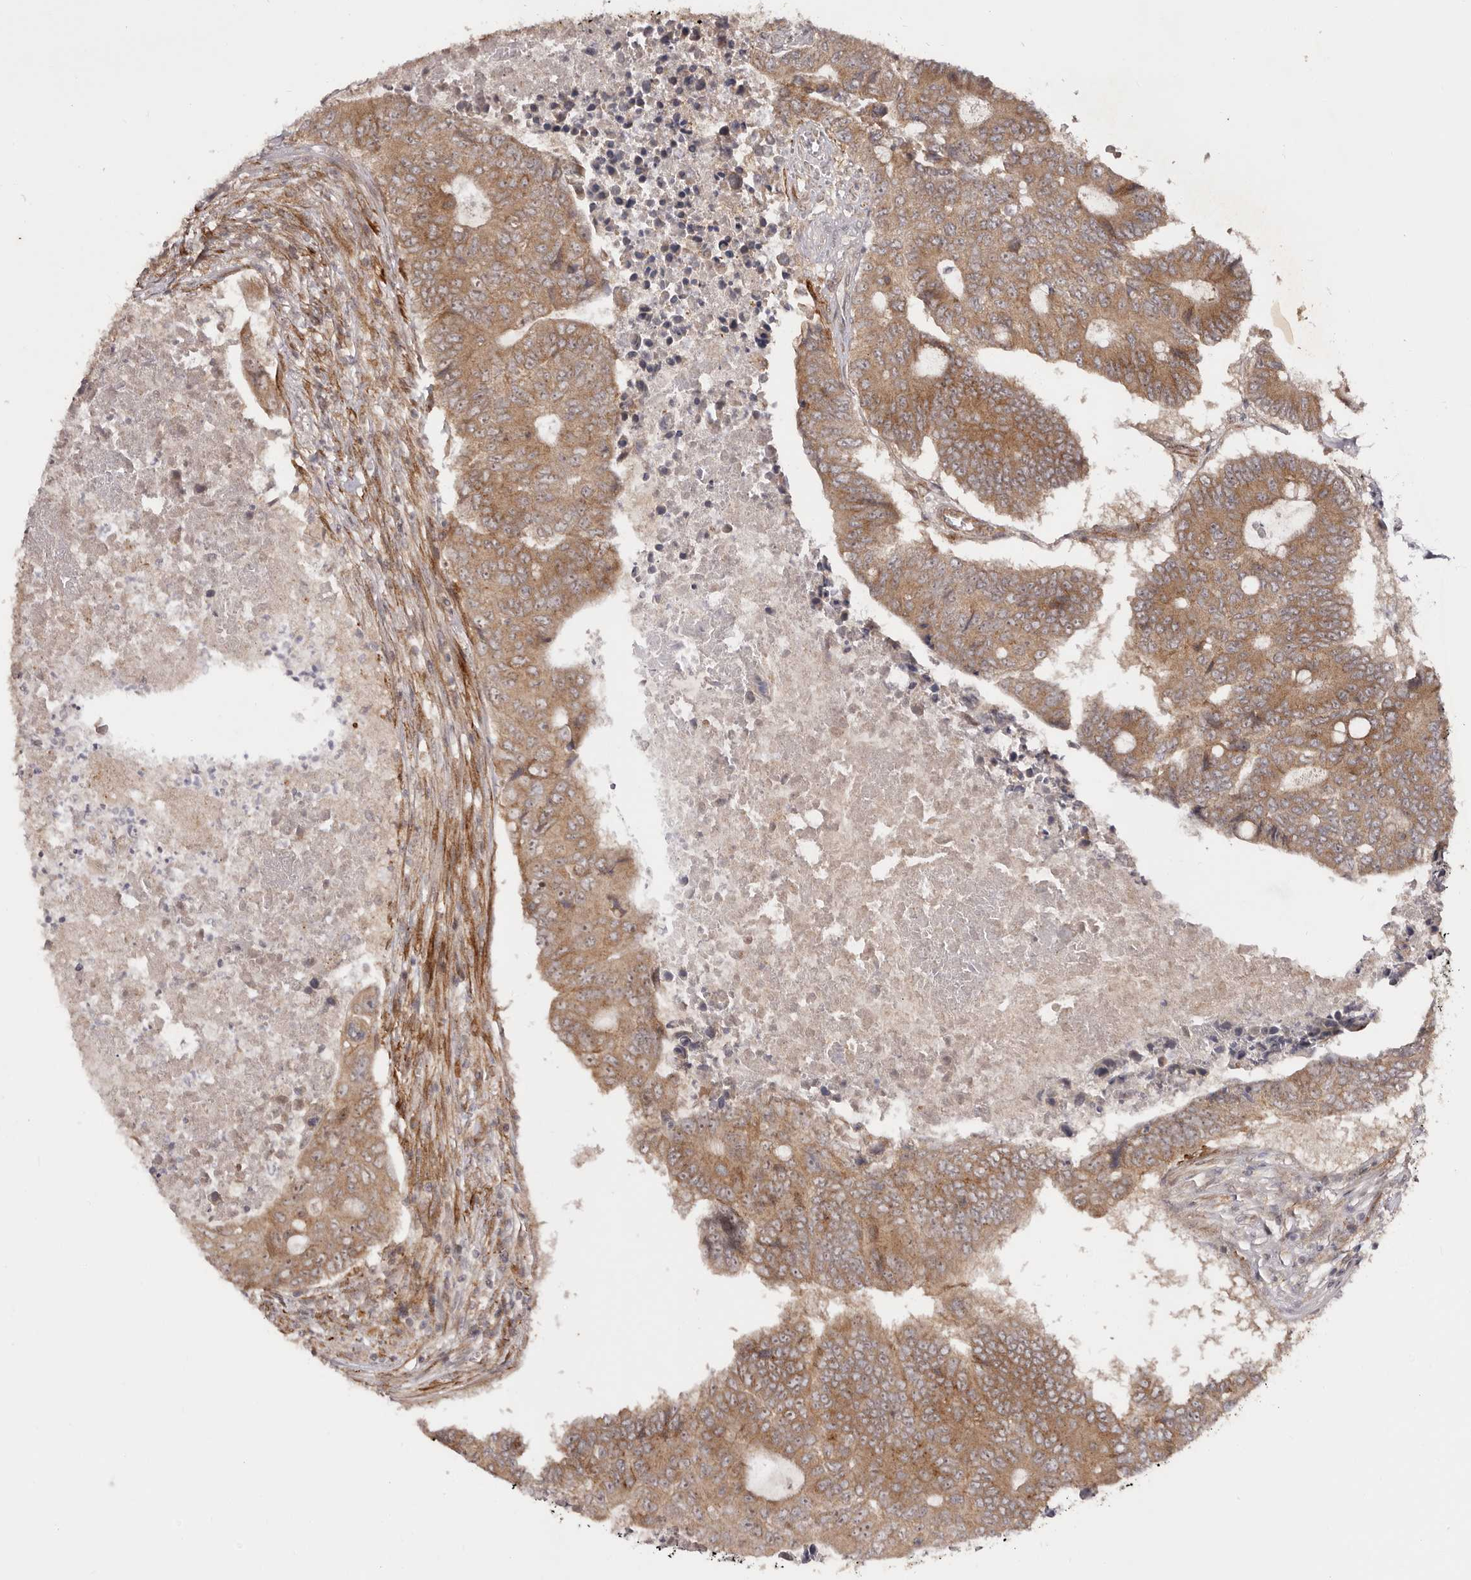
{"staining": {"intensity": "moderate", "quantity": ">75%", "location": "cytoplasmic/membranous,nuclear"}, "tissue": "colorectal cancer", "cell_type": "Tumor cells", "image_type": "cancer", "snomed": [{"axis": "morphology", "description": "Adenocarcinoma, NOS"}, {"axis": "topography", "description": "Colon"}], "caption": "Immunohistochemical staining of human adenocarcinoma (colorectal) displays medium levels of moderate cytoplasmic/membranous and nuclear protein positivity in approximately >75% of tumor cells.", "gene": "MICAL2", "patient": {"sex": "male", "age": 87}}